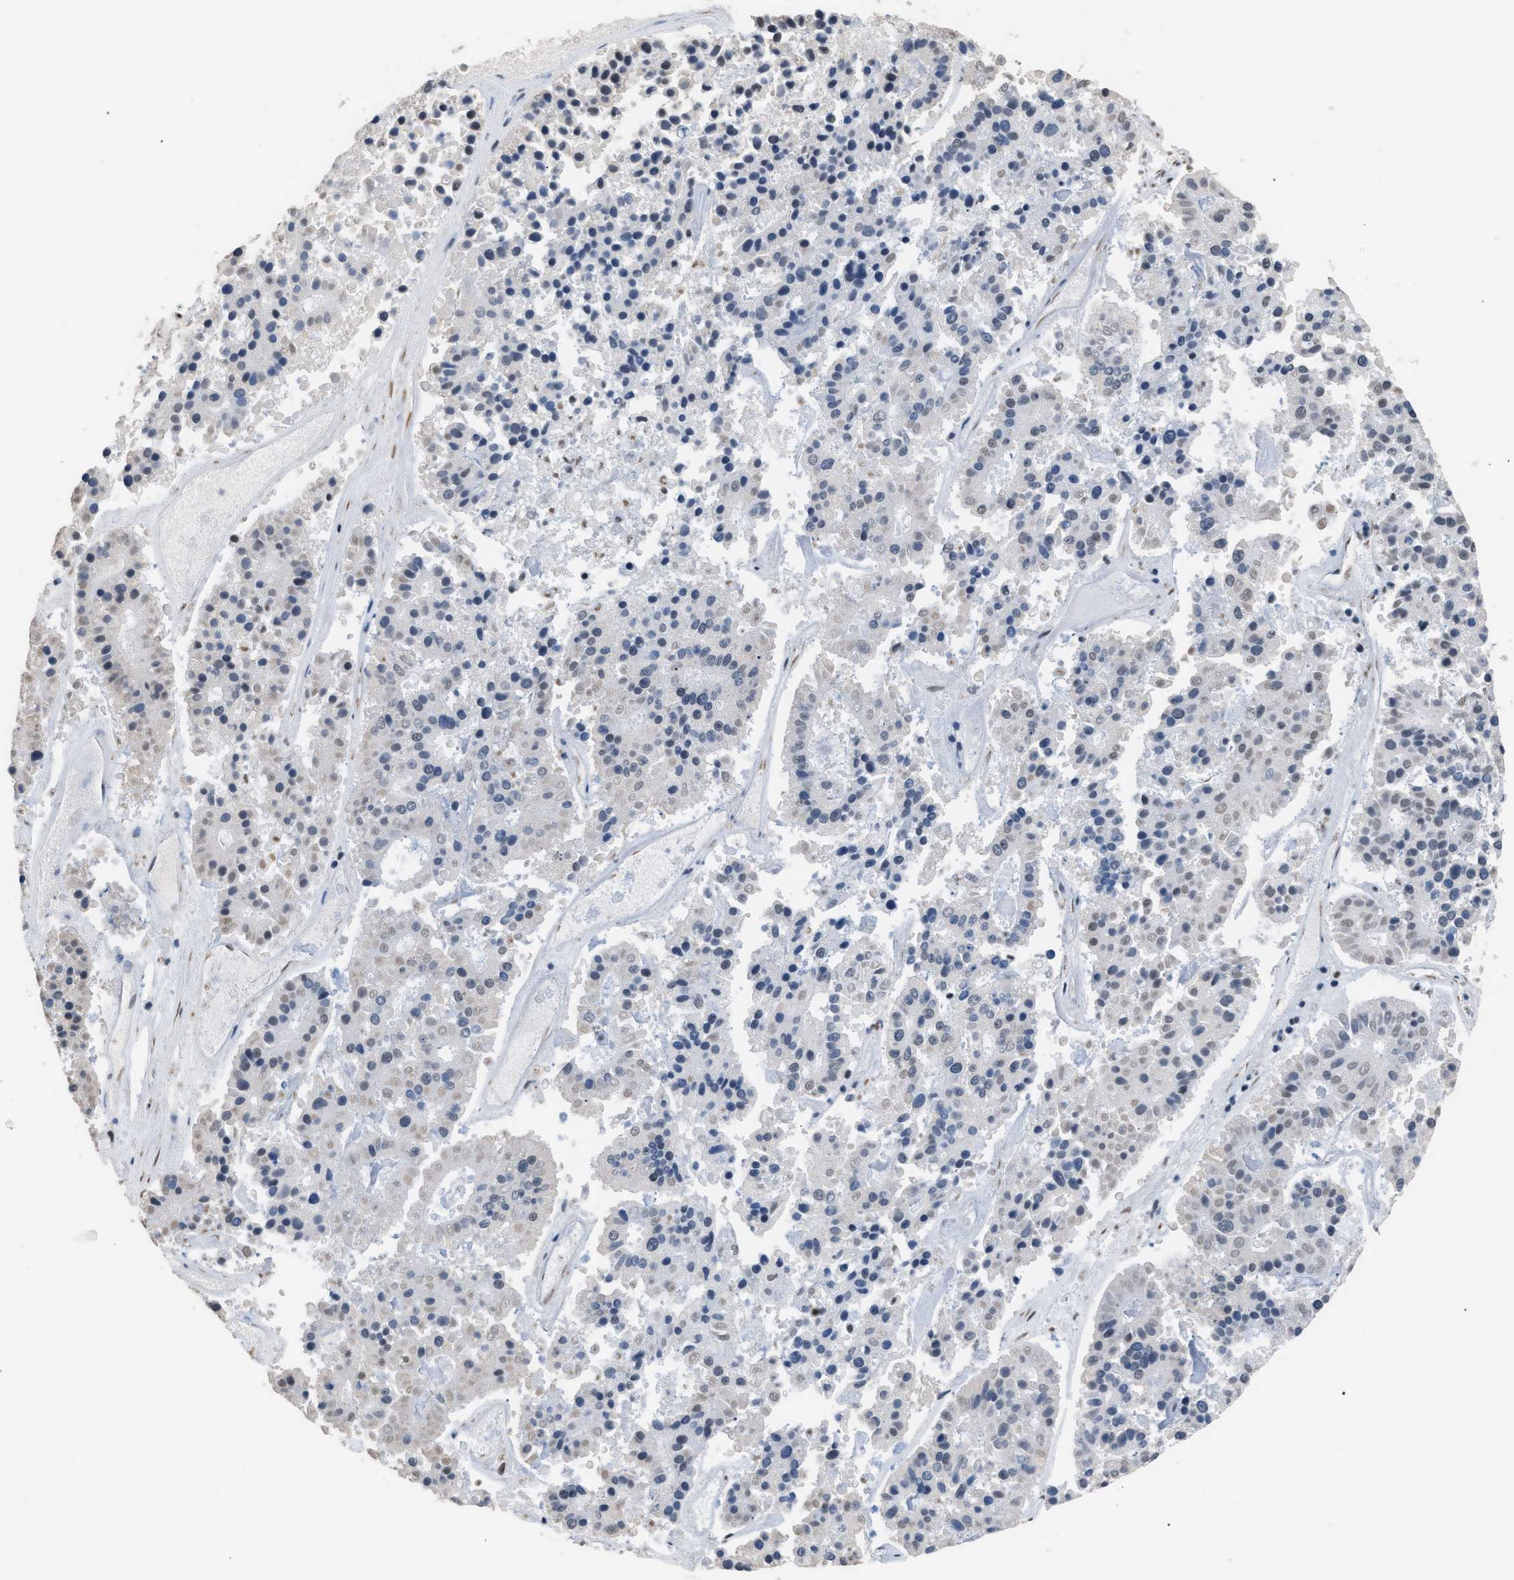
{"staining": {"intensity": "weak", "quantity": "<25%", "location": "nuclear"}, "tissue": "pancreatic cancer", "cell_type": "Tumor cells", "image_type": "cancer", "snomed": [{"axis": "morphology", "description": "Adenocarcinoma, NOS"}, {"axis": "topography", "description": "Pancreas"}], "caption": "Pancreatic adenocarcinoma was stained to show a protein in brown. There is no significant staining in tumor cells. (DAB immunohistochemistry visualized using brightfield microscopy, high magnification).", "gene": "CCAR2", "patient": {"sex": "male", "age": 50}}